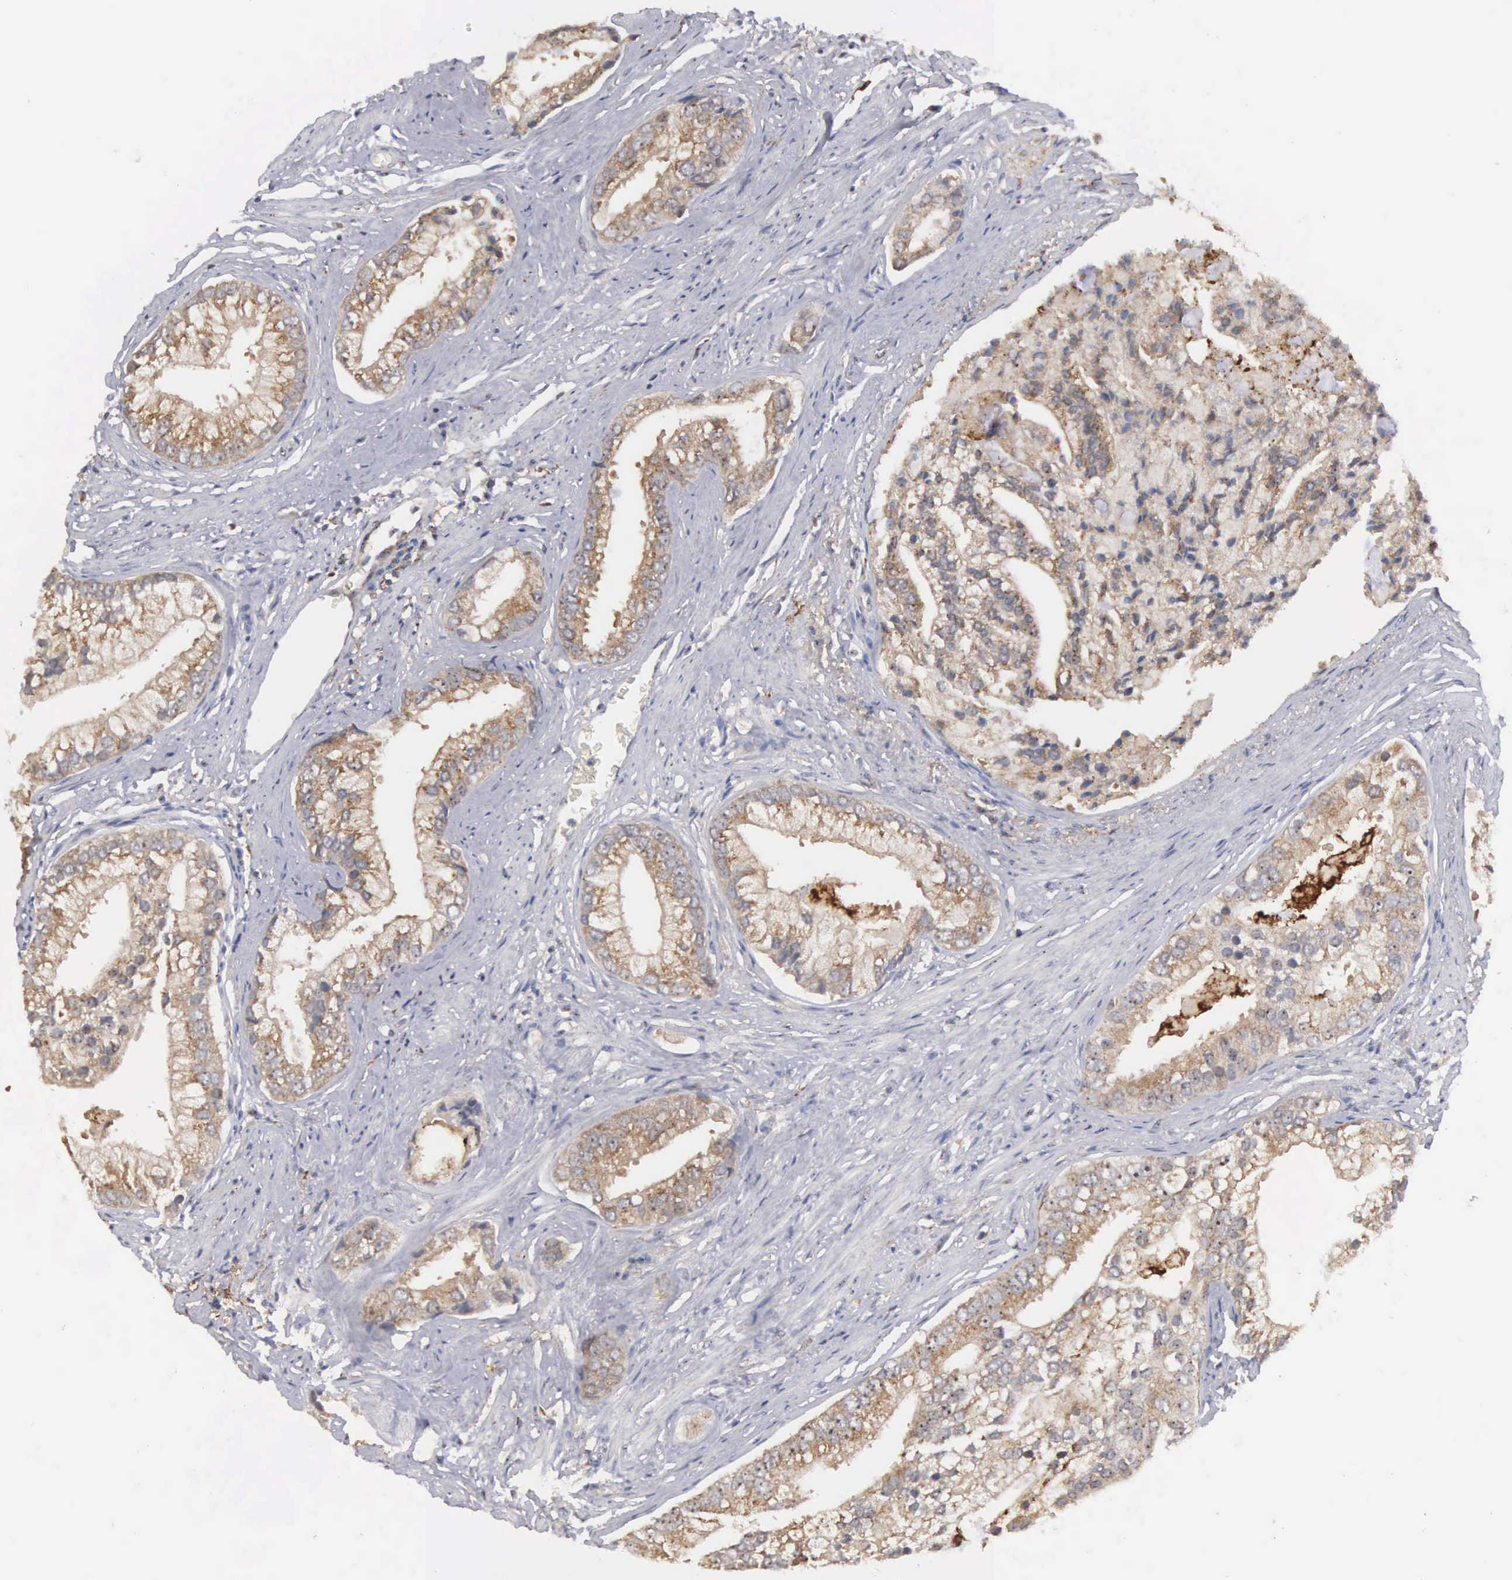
{"staining": {"intensity": "strong", "quantity": ">75%", "location": "cytoplasmic/membranous"}, "tissue": "prostate cancer", "cell_type": "Tumor cells", "image_type": "cancer", "snomed": [{"axis": "morphology", "description": "Adenocarcinoma, Low grade"}, {"axis": "topography", "description": "Prostate"}], "caption": "Protein expression analysis of prostate cancer exhibits strong cytoplasmic/membranous positivity in about >75% of tumor cells. (Brightfield microscopy of DAB IHC at high magnification).", "gene": "AMN", "patient": {"sex": "male", "age": 71}}